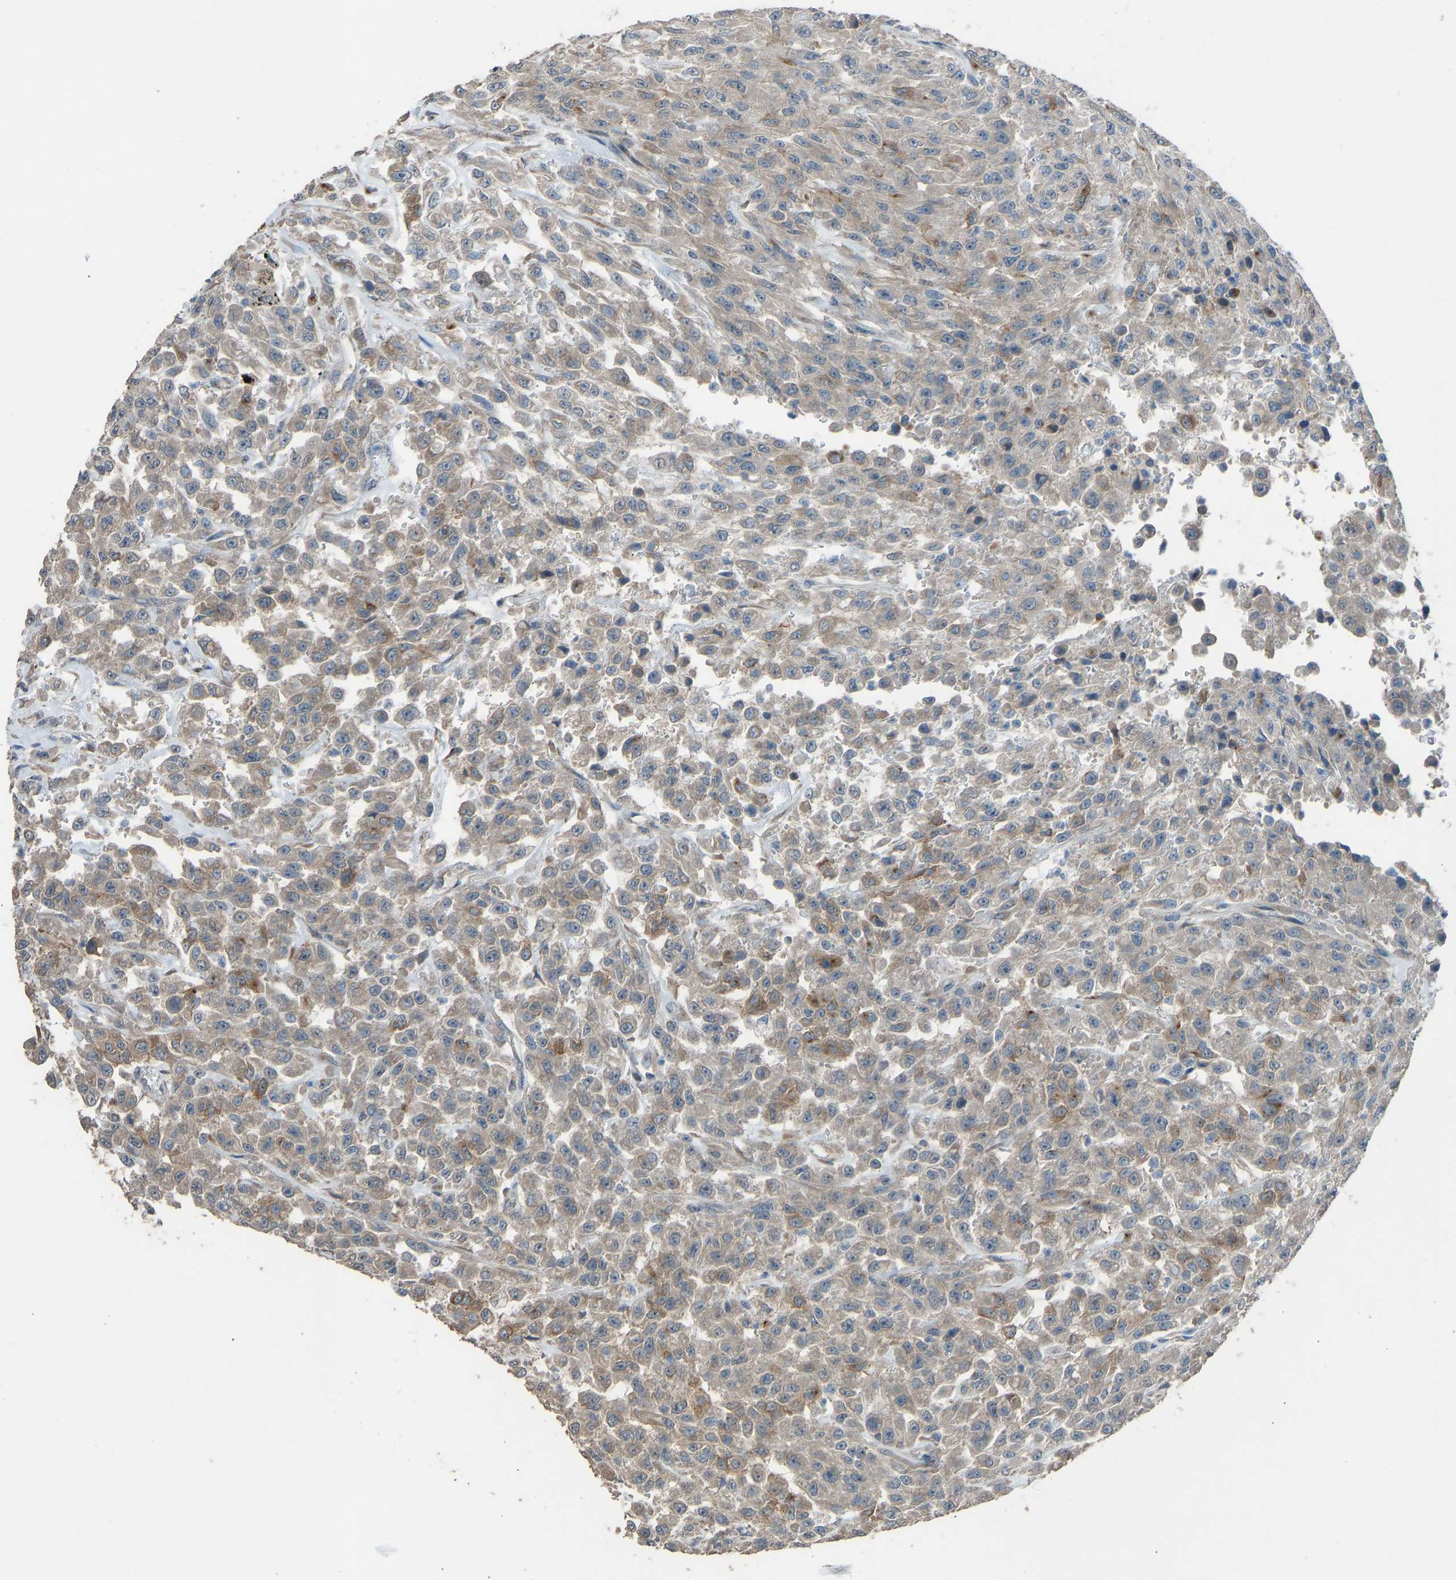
{"staining": {"intensity": "weak", "quantity": ">75%", "location": "cytoplasmic/membranous"}, "tissue": "urothelial cancer", "cell_type": "Tumor cells", "image_type": "cancer", "snomed": [{"axis": "morphology", "description": "Urothelial carcinoma, High grade"}, {"axis": "topography", "description": "Urinary bladder"}], "caption": "Immunohistochemical staining of human high-grade urothelial carcinoma reveals low levels of weak cytoplasmic/membranous protein expression in approximately >75% of tumor cells.", "gene": "SLC43A1", "patient": {"sex": "male", "age": 46}}